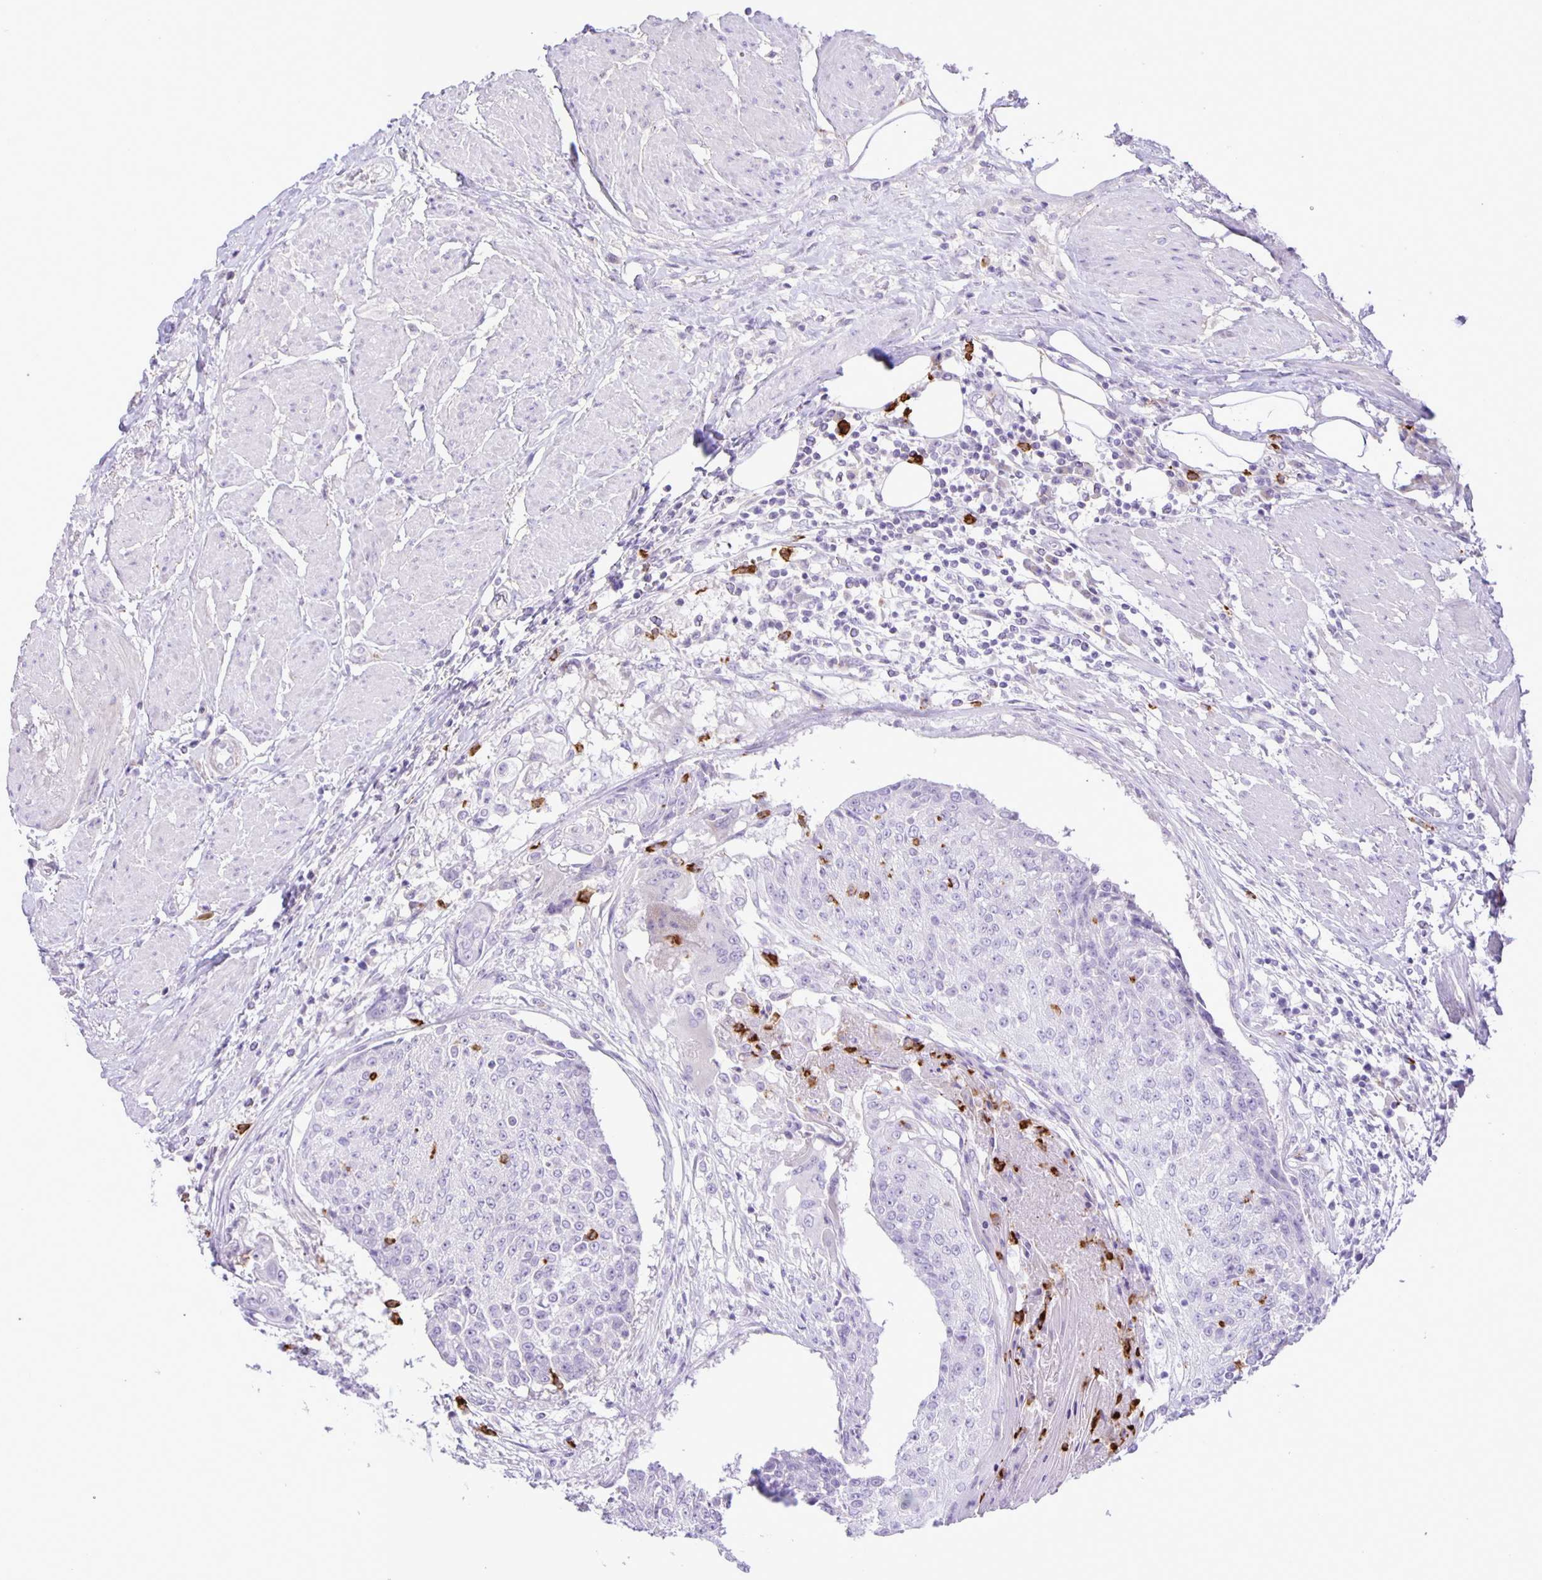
{"staining": {"intensity": "negative", "quantity": "none", "location": "none"}, "tissue": "urothelial cancer", "cell_type": "Tumor cells", "image_type": "cancer", "snomed": [{"axis": "morphology", "description": "Urothelial carcinoma, High grade"}, {"axis": "topography", "description": "Urinary bladder"}], "caption": "There is no significant staining in tumor cells of urothelial carcinoma (high-grade). (DAB immunohistochemistry (IHC) visualized using brightfield microscopy, high magnification).", "gene": "ADCK1", "patient": {"sex": "female", "age": 63}}